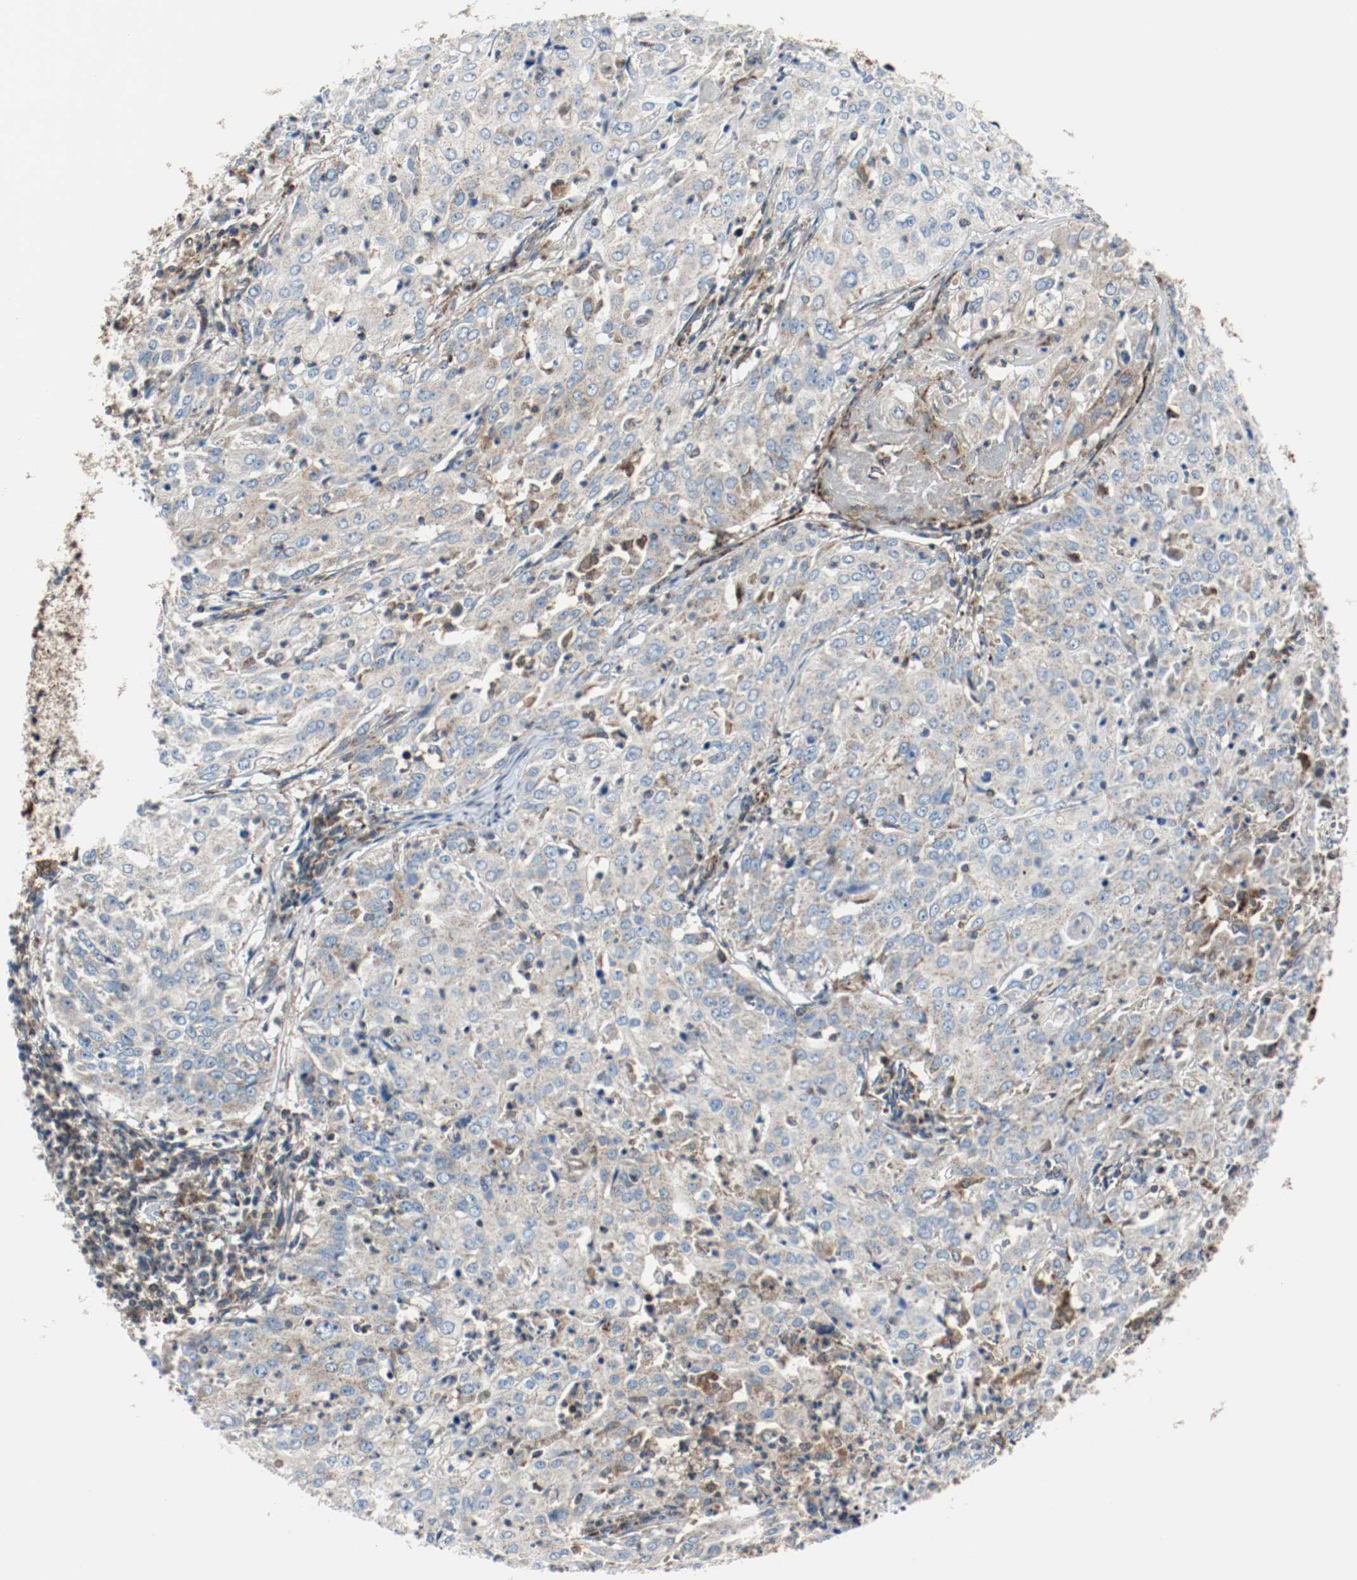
{"staining": {"intensity": "weak", "quantity": ">75%", "location": "cytoplasmic/membranous"}, "tissue": "cervical cancer", "cell_type": "Tumor cells", "image_type": "cancer", "snomed": [{"axis": "morphology", "description": "Squamous cell carcinoma, NOS"}, {"axis": "topography", "description": "Cervix"}], "caption": "Immunohistochemistry photomicrograph of human squamous cell carcinoma (cervical) stained for a protein (brown), which shows low levels of weak cytoplasmic/membranous positivity in about >75% of tumor cells.", "gene": "TXNRD1", "patient": {"sex": "female", "age": 39}}